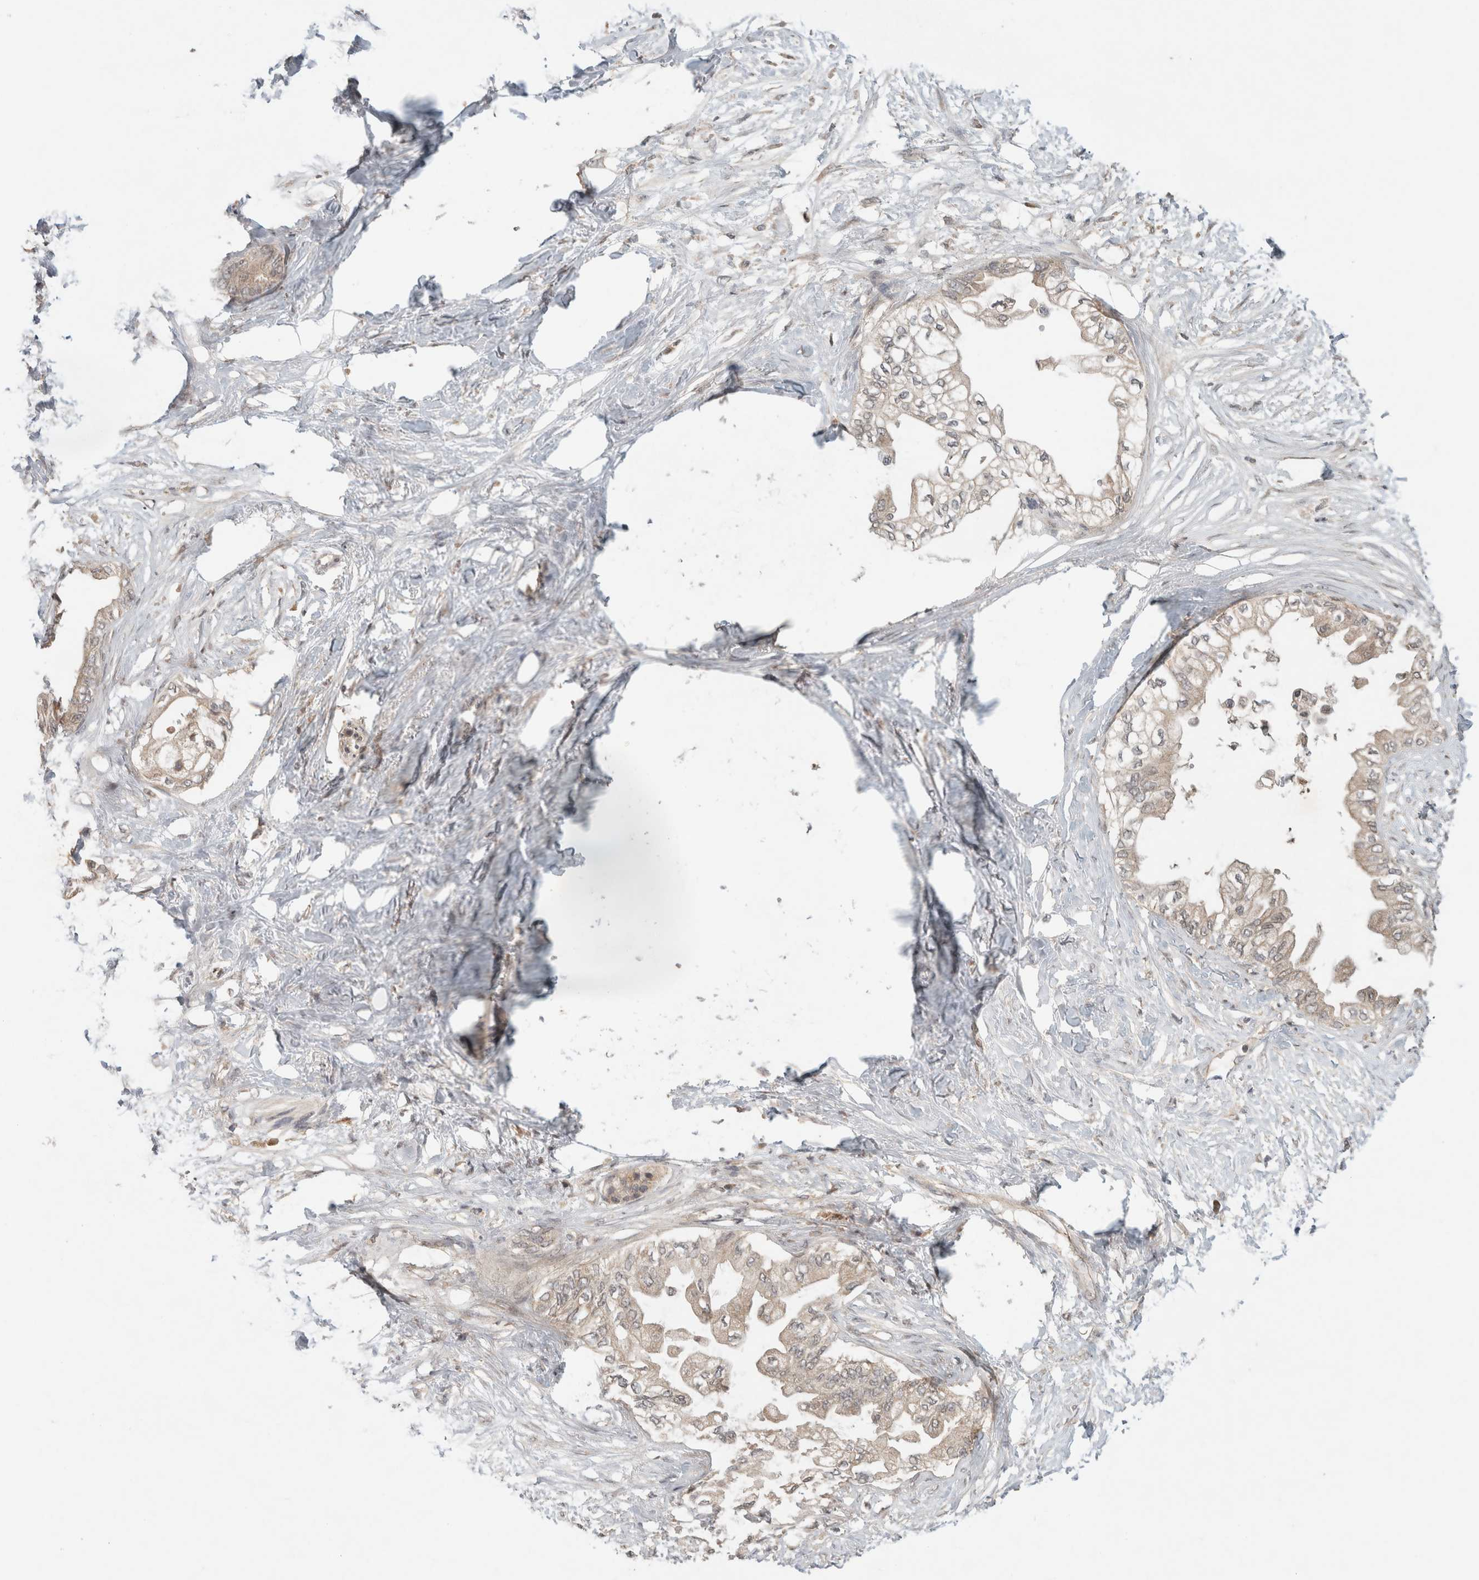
{"staining": {"intensity": "weak", "quantity": ">75%", "location": "cytoplasmic/membranous"}, "tissue": "pancreatic cancer", "cell_type": "Tumor cells", "image_type": "cancer", "snomed": [{"axis": "morphology", "description": "Normal tissue, NOS"}, {"axis": "morphology", "description": "Adenocarcinoma, NOS"}, {"axis": "topography", "description": "Pancreas"}, {"axis": "topography", "description": "Duodenum"}], "caption": "An IHC photomicrograph of neoplastic tissue is shown. Protein staining in brown highlights weak cytoplasmic/membranous positivity in pancreatic adenocarcinoma within tumor cells.", "gene": "LOXL2", "patient": {"sex": "female", "age": 60}}